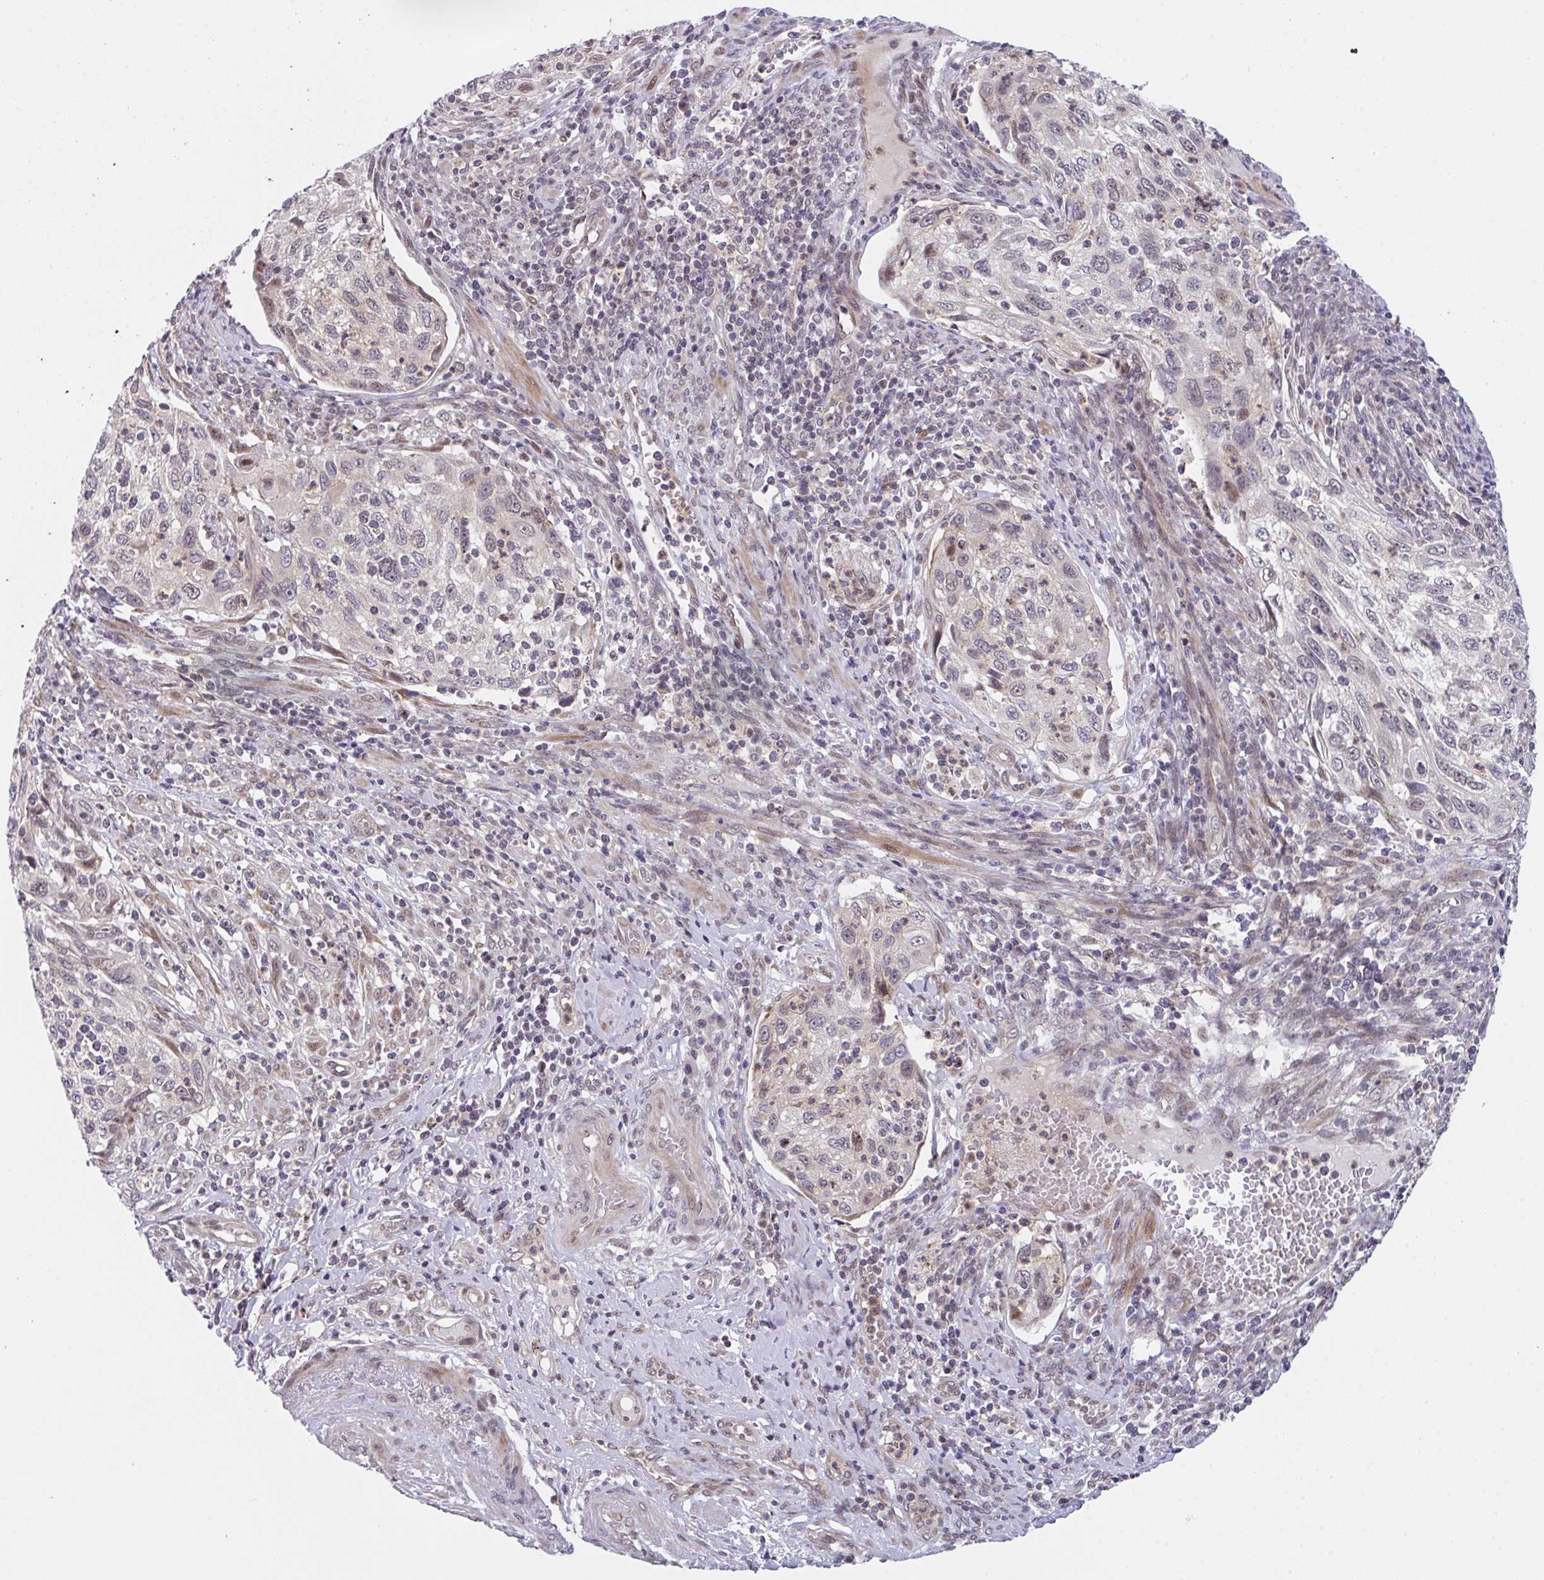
{"staining": {"intensity": "moderate", "quantity": "<25%", "location": "nuclear"}, "tissue": "cervical cancer", "cell_type": "Tumor cells", "image_type": "cancer", "snomed": [{"axis": "morphology", "description": "Squamous cell carcinoma, NOS"}, {"axis": "topography", "description": "Cervix"}], "caption": "This photomicrograph displays immunohistochemistry (IHC) staining of human cervical cancer (squamous cell carcinoma), with low moderate nuclear expression in approximately <25% of tumor cells.", "gene": "RBM18", "patient": {"sex": "female", "age": 70}}